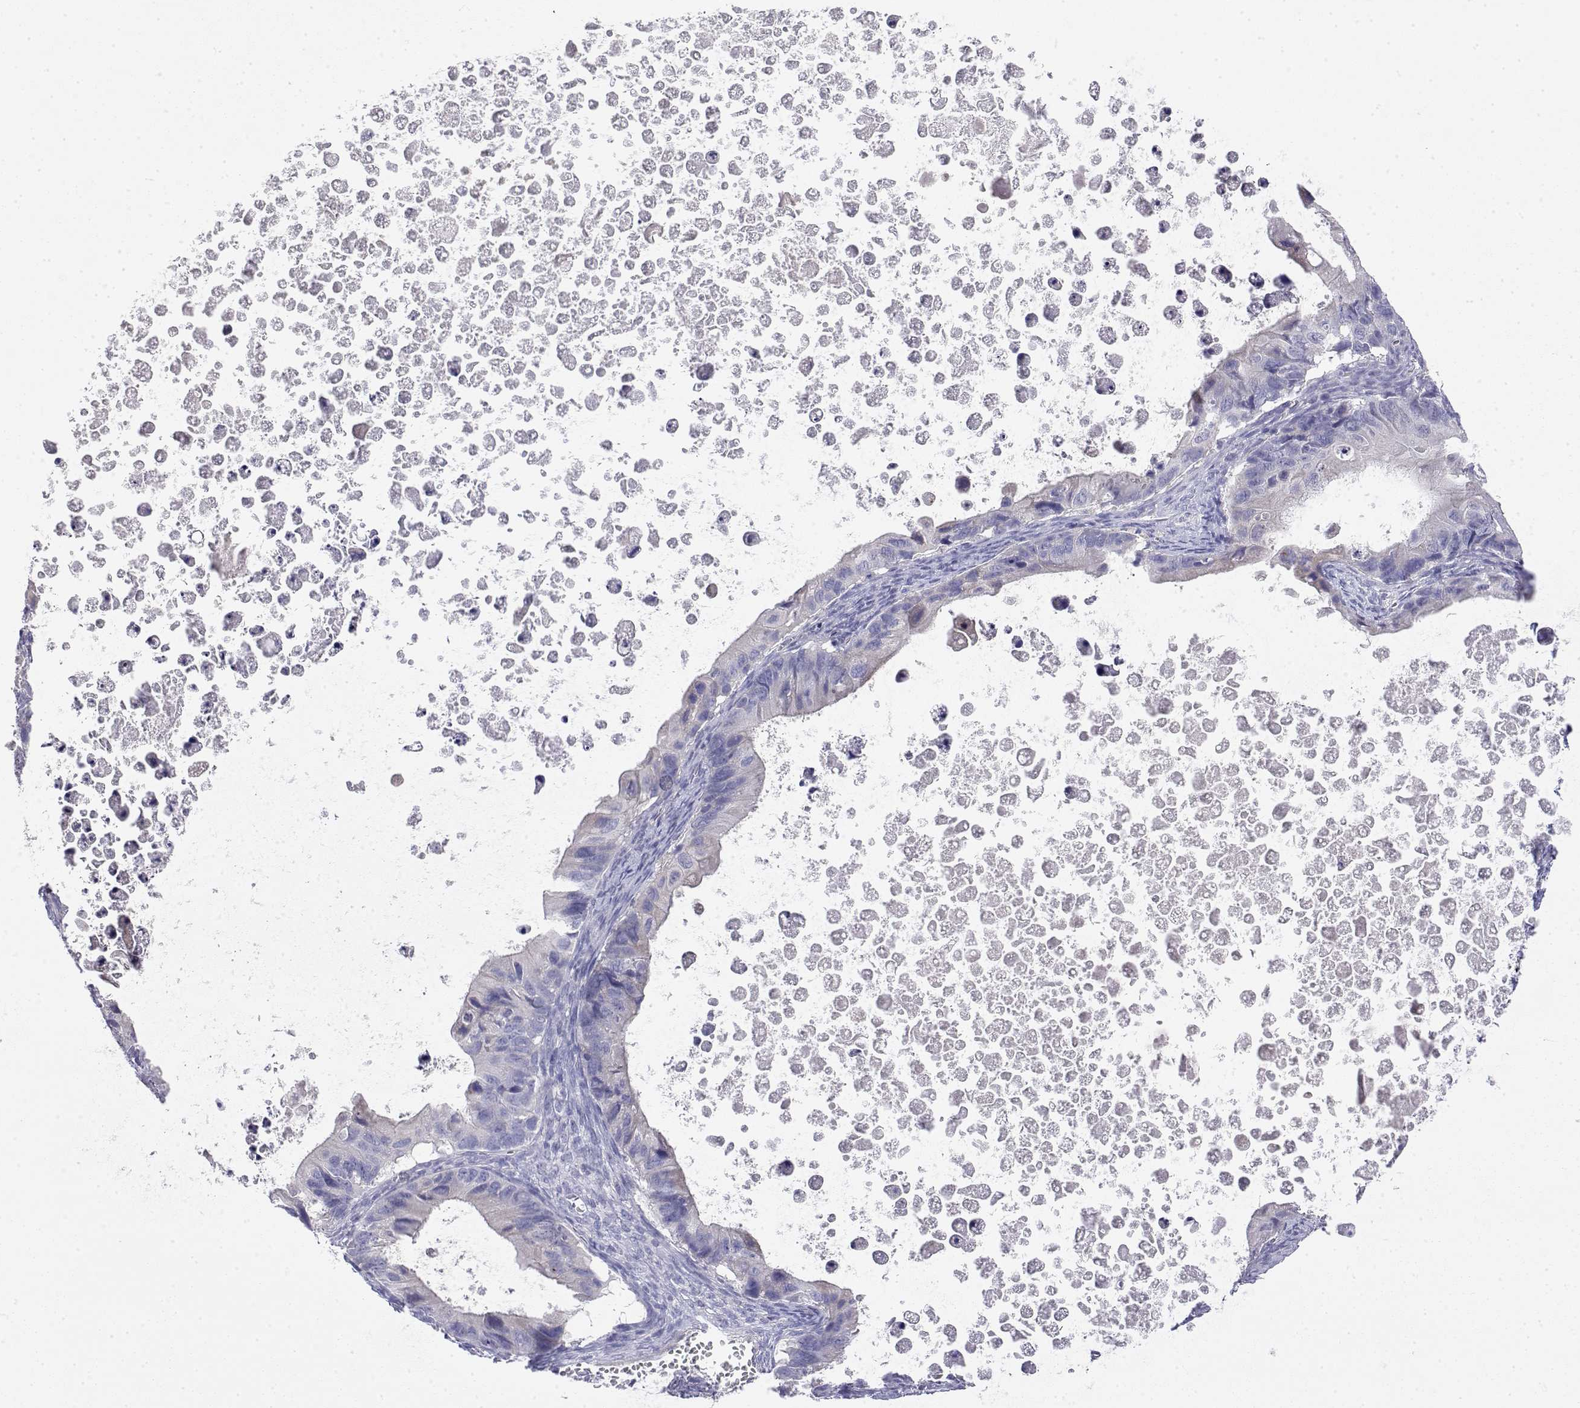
{"staining": {"intensity": "negative", "quantity": "none", "location": "none"}, "tissue": "ovarian cancer", "cell_type": "Tumor cells", "image_type": "cancer", "snomed": [{"axis": "morphology", "description": "Cystadenocarcinoma, mucinous, NOS"}, {"axis": "topography", "description": "Ovary"}], "caption": "DAB immunohistochemical staining of ovarian cancer (mucinous cystadenocarcinoma) displays no significant staining in tumor cells. Nuclei are stained in blue.", "gene": "LY6D", "patient": {"sex": "female", "age": 64}}